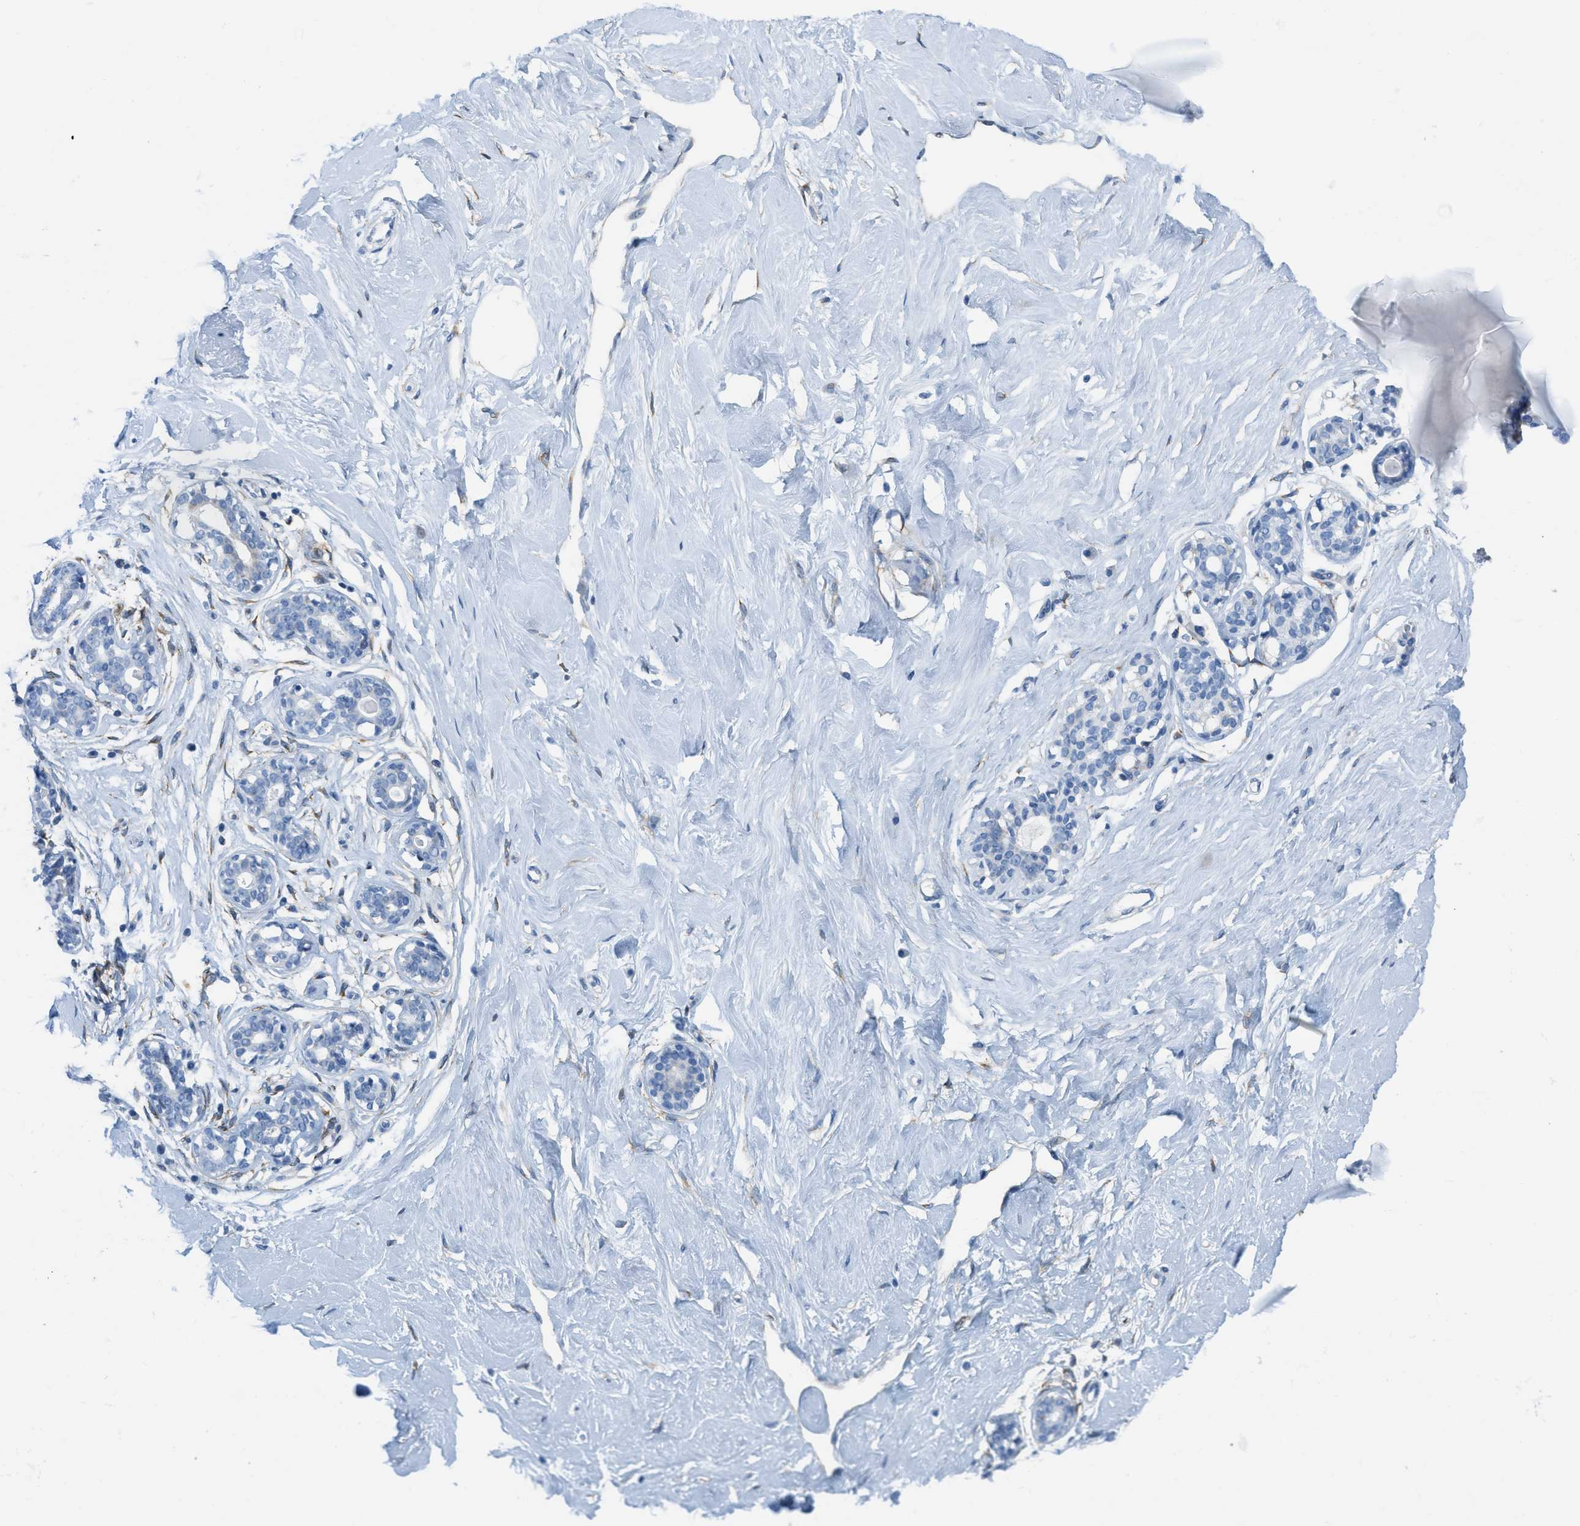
{"staining": {"intensity": "negative", "quantity": "none", "location": "none"}, "tissue": "breast", "cell_type": "Adipocytes", "image_type": "normal", "snomed": [{"axis": "morphology", "description": "Normal tissue, NOS"}, {"axis": "topography", "description": "Breast"}], "caption": "DAB immunohistochemical staining of normal breast displays no significant positivity in adipocytes.", "gene": "ASGR1", "patient": {"sex": "female", "age": 23}}